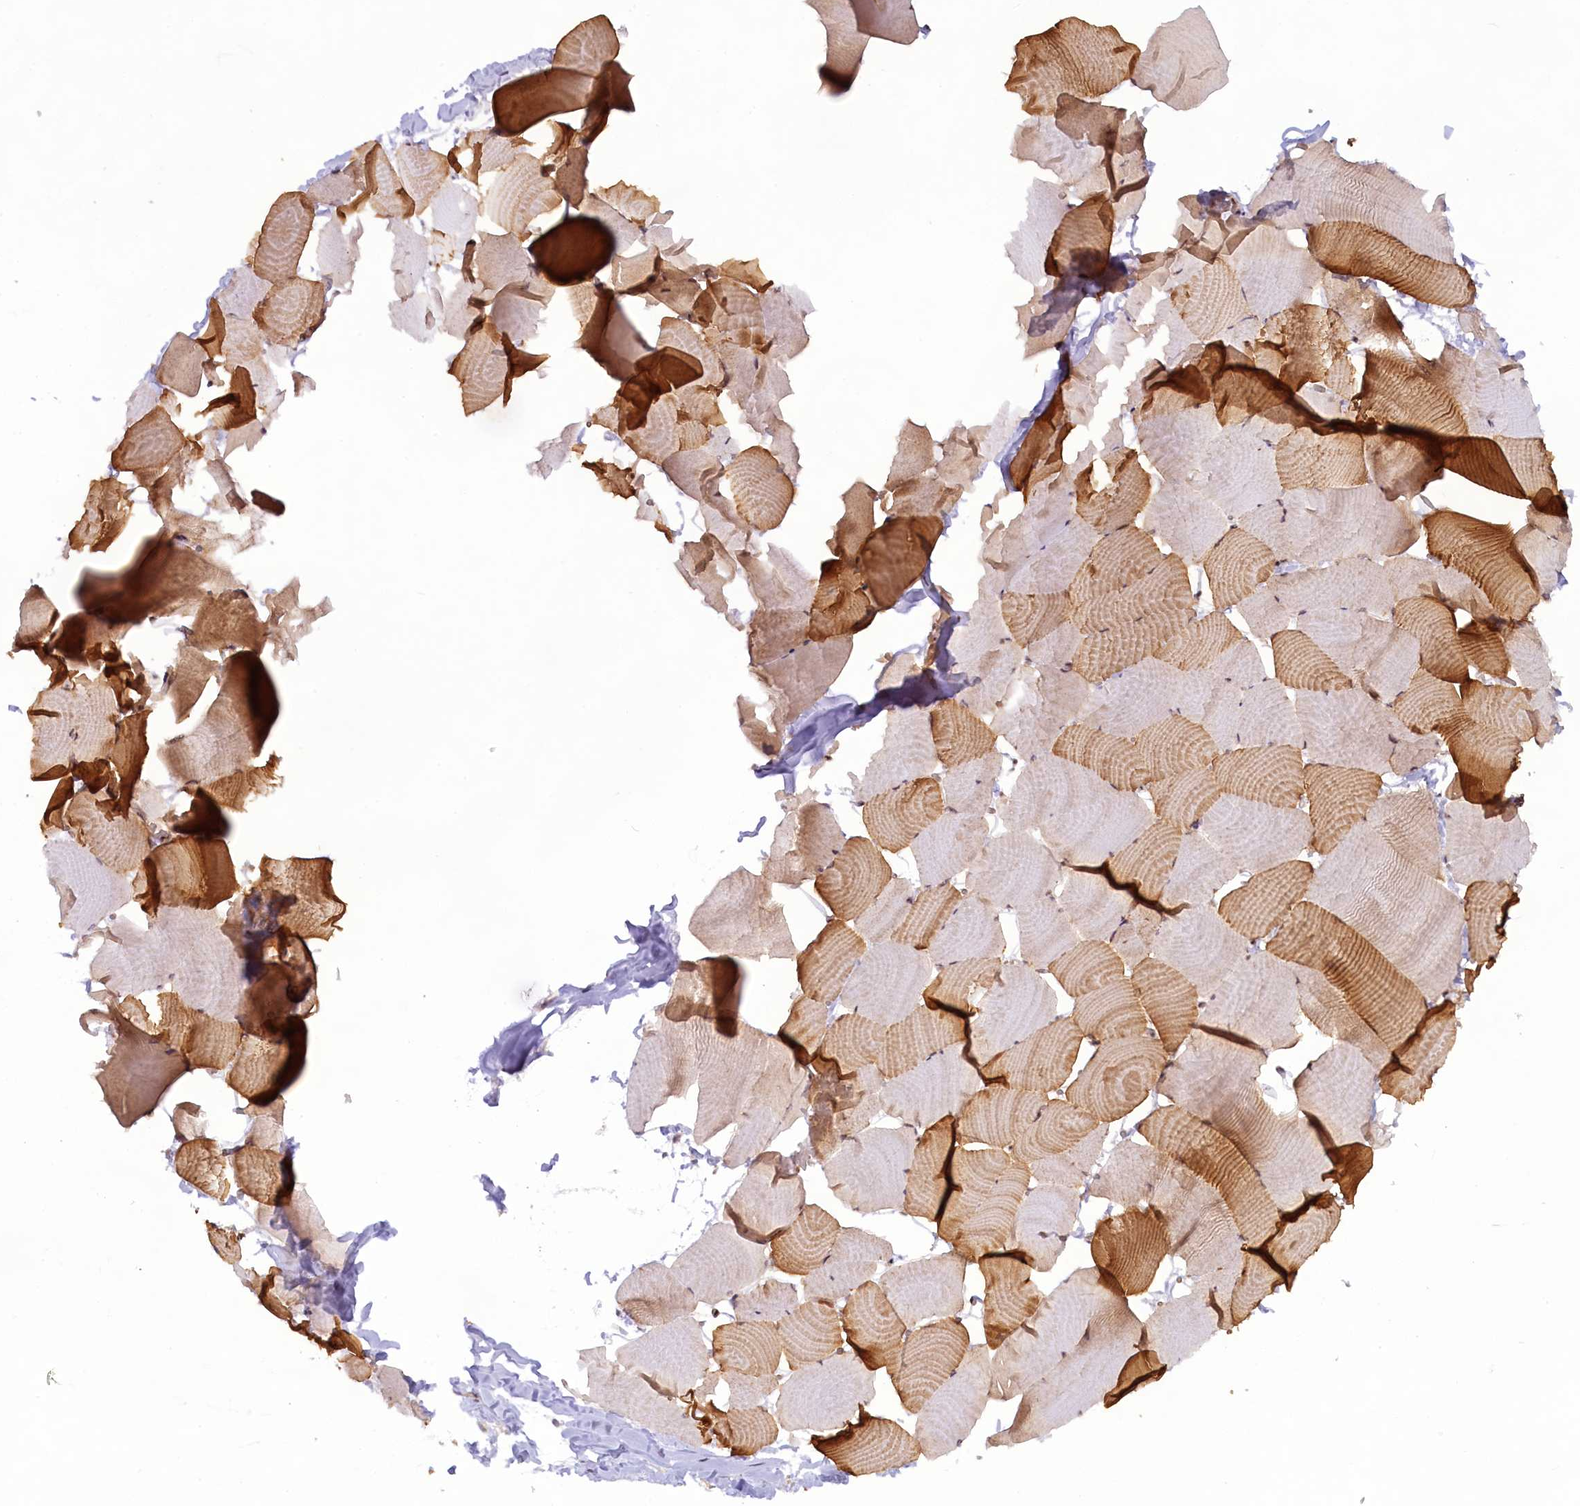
{"staining": {"intensity": "moderate", "quantity": "25%-75%", "location": "cytoplasmic/membranous,nuclear"}, "tissue": "skeletal muscle", "cell_type": "Myocytes", "image_type": "normal", "snomed": [{"axis": "morphology", "description": "Normal tissue, NOS"}, {"axis": "topography", "description": "Skeletal muscle"}], "caption": "Skeletal muscle stained with a brown dye reveals moderate cytoplasmic/membranous,nuclear positive staining in about 25%-75% of myocytes.", "gene": "CARD8", "patient": {"sex": "male", "age": 25}}